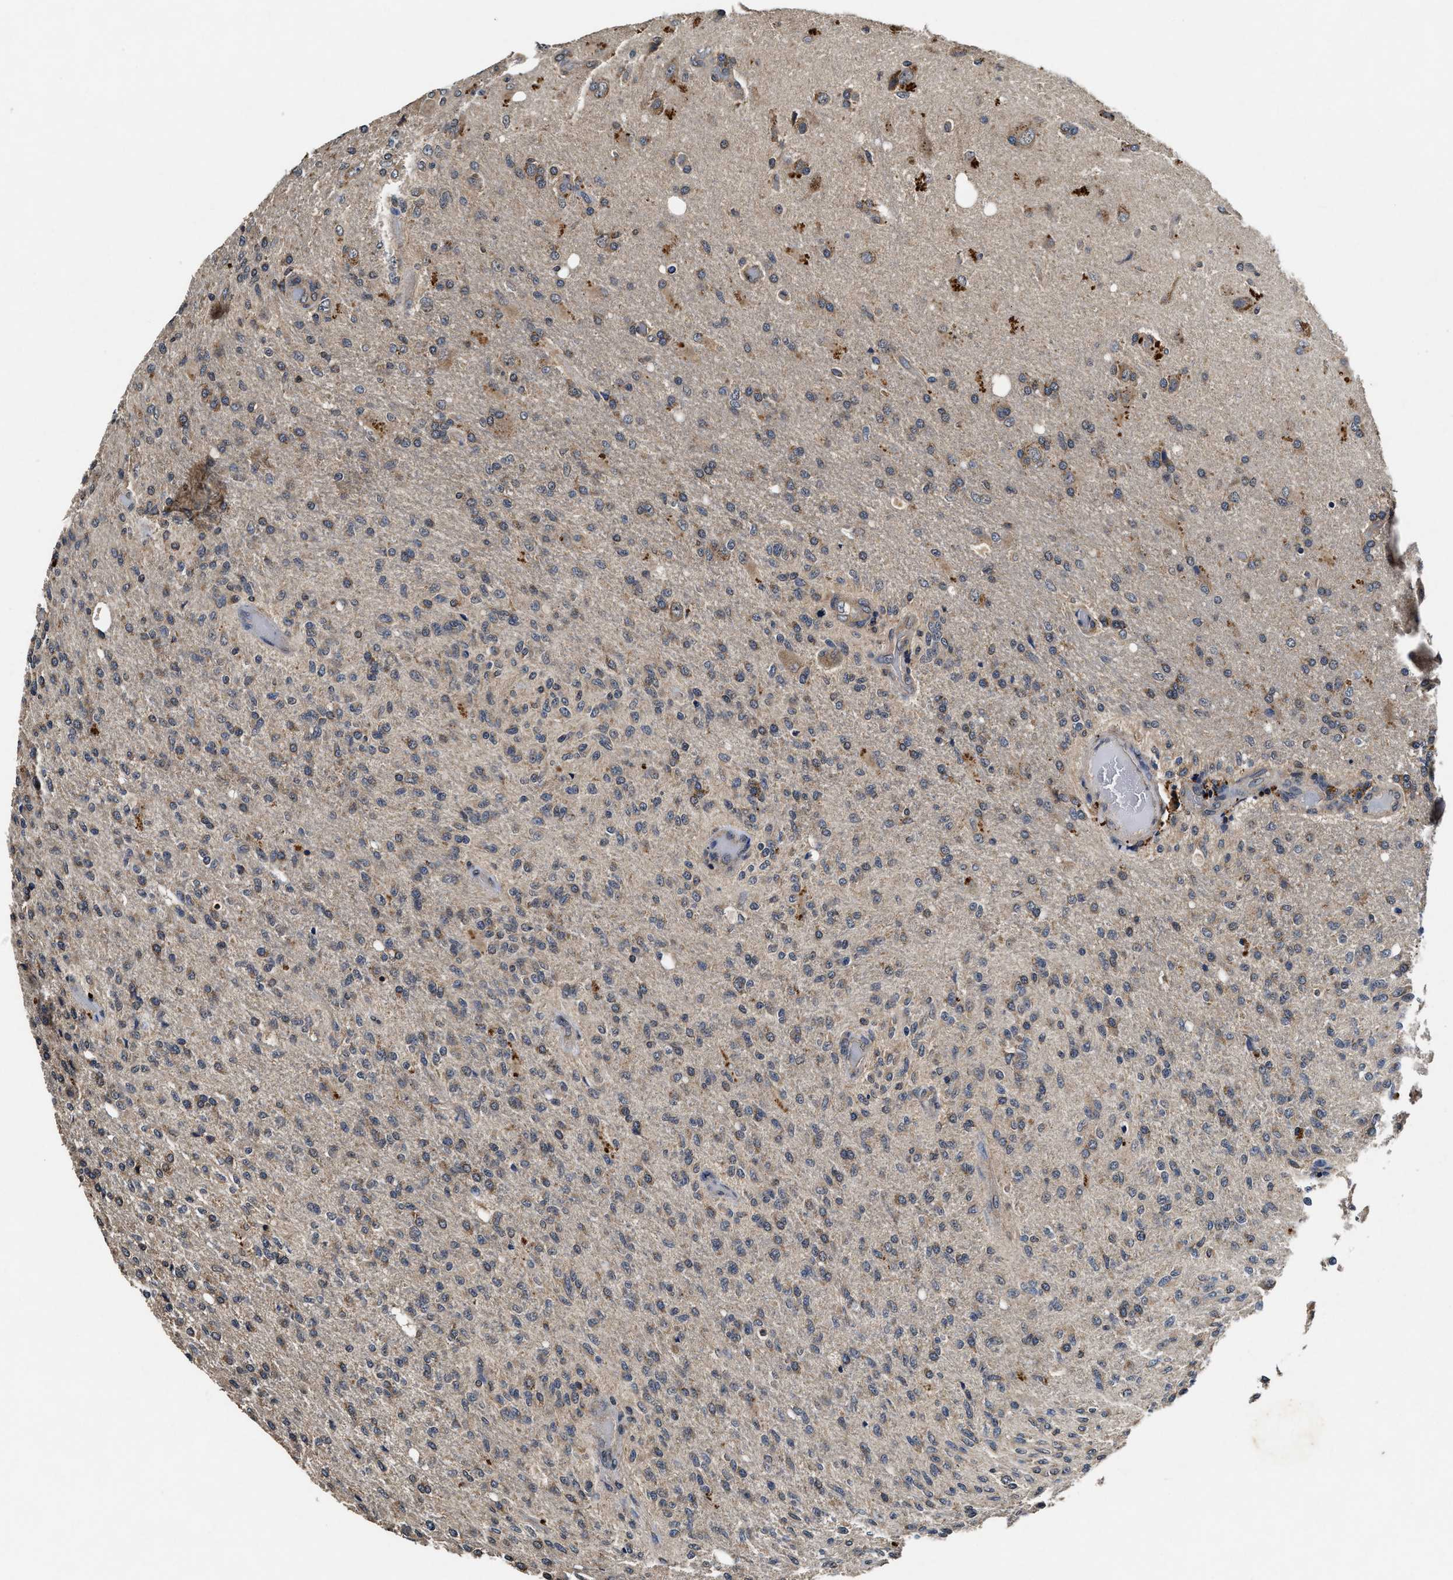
{"staining": {"intensity": "weak", "quantity": "25%-75%", "location": "cytoplasmic/membranous"}, "tissue": "glioma", "cell_type": "Tumor cells", "image_type": "cancer", "snomed": [{"axis": "morphology", "description": "Normal tissue, NOS"}, {"axis": "morphology", "description": "Glioma, malignant, High grade"}, {"axis": "topography", "description": "Cerebral cortex"}], "caption": "Immunohistochemistry (IHC) image of neoplastic tissue: human glioma stained using IHC shows low levels of weak protein expression localized specifically in the cytoplasmic/membranous of tumor cells, appearing as a cytoplasmic/membranous brown color.", "gene": "PDAP1", "patient": {"sex": "male", "age": 77}}